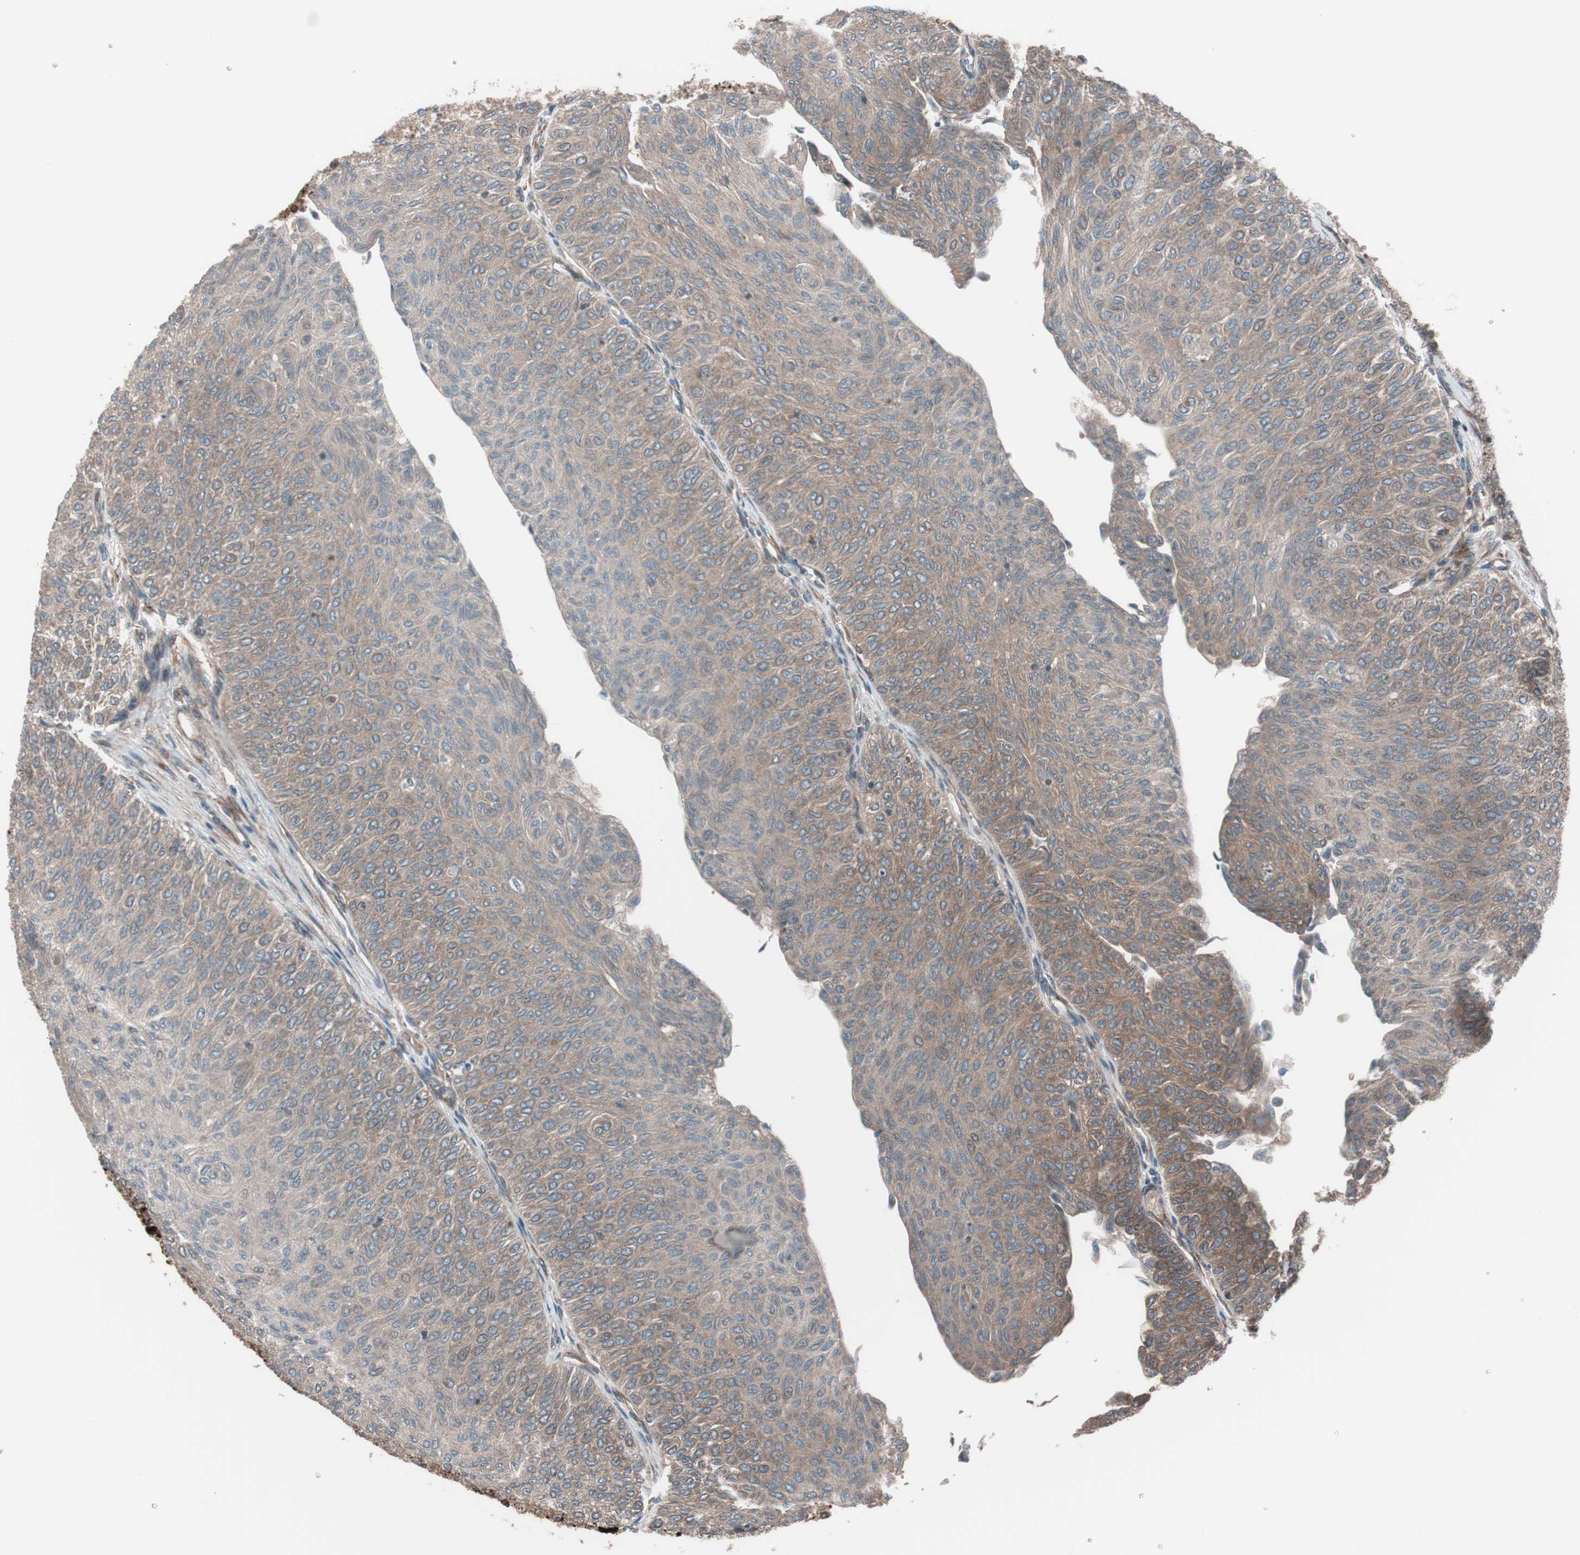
{"staining": {"intensity": "moderate", "quantity": ">75%", "location": "cytoplasmic/membranous"}, "tissue": "urothelial cancer", "cell_type": "Tumor cells", "image_type": "cancer", "snomed": [{"axis": "morphology", "description": "Urothelial carcinoma, Low grade"}, {"axis": "topography", "description": "Urinary bladder"}], "caption": "The immunohistochemical stain labels moderate cytoplasmic/membranous expression in tumor cells of urothelial carcinoma (low-grade) tissue. Using DAB (brown) and hematoxylin (blue) stains, captured at high magnification using brightfield microscopy.", "gene": "SEC31A", "patient": {"sex": "male", "age": 78}}